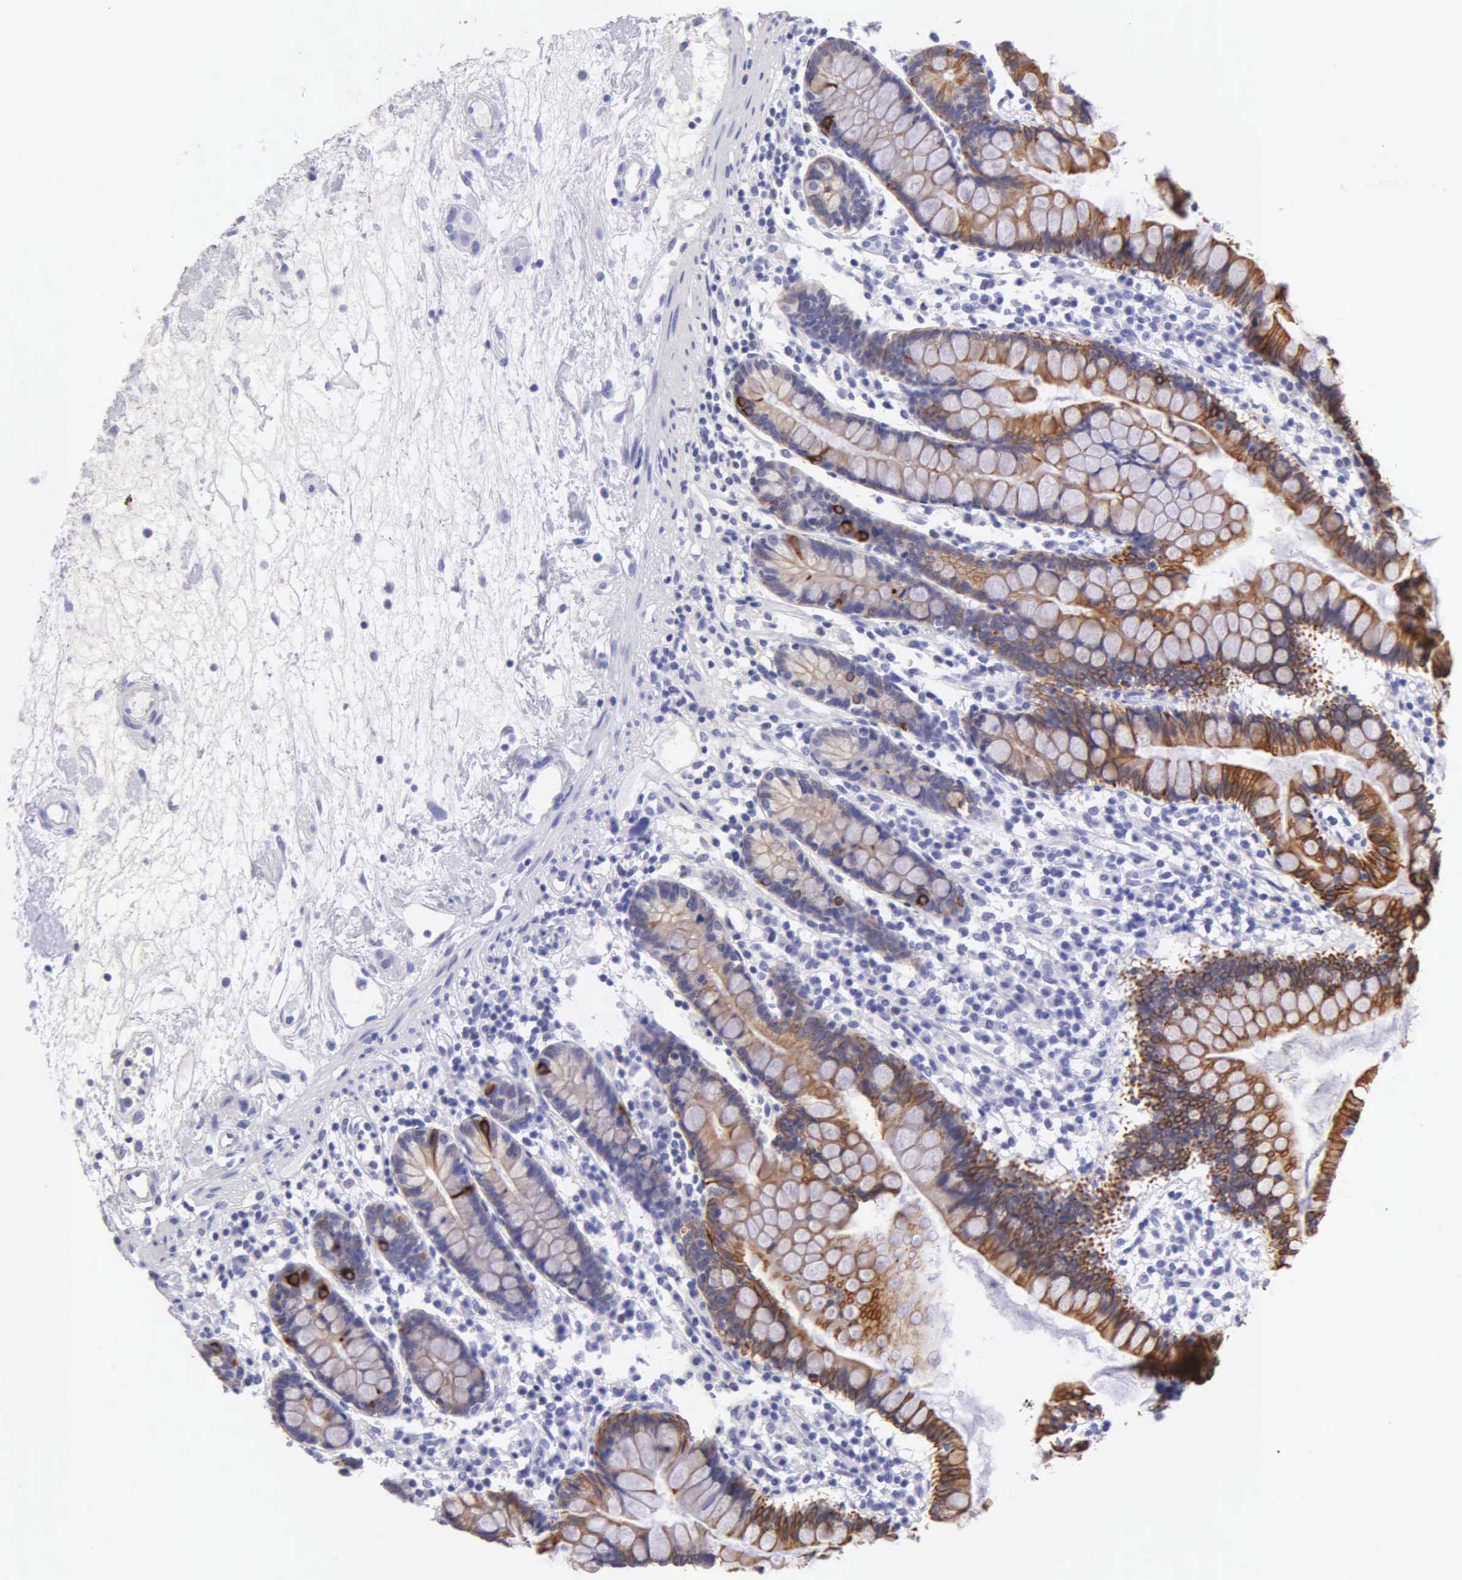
{"staining": {"intensity": "strong", "quantity": ">75%", "location": "cytoplasmic/membranous"}, "tissue": "small intestine", "cell_type": "Glandular cells", "image_type": "normal", "snomed": [{"axis": "morphology", "description": "Normal tissue, NOS"}, {"axis": "topography", "description": "Small intestine"}], "caption": "Glandular cells show high levels of strong cytoplasmic/membranous staining in about >75% of cells in normal human small intestine.", "gene": "KRT17", "patient": {"sex": "female", "age": 51}}